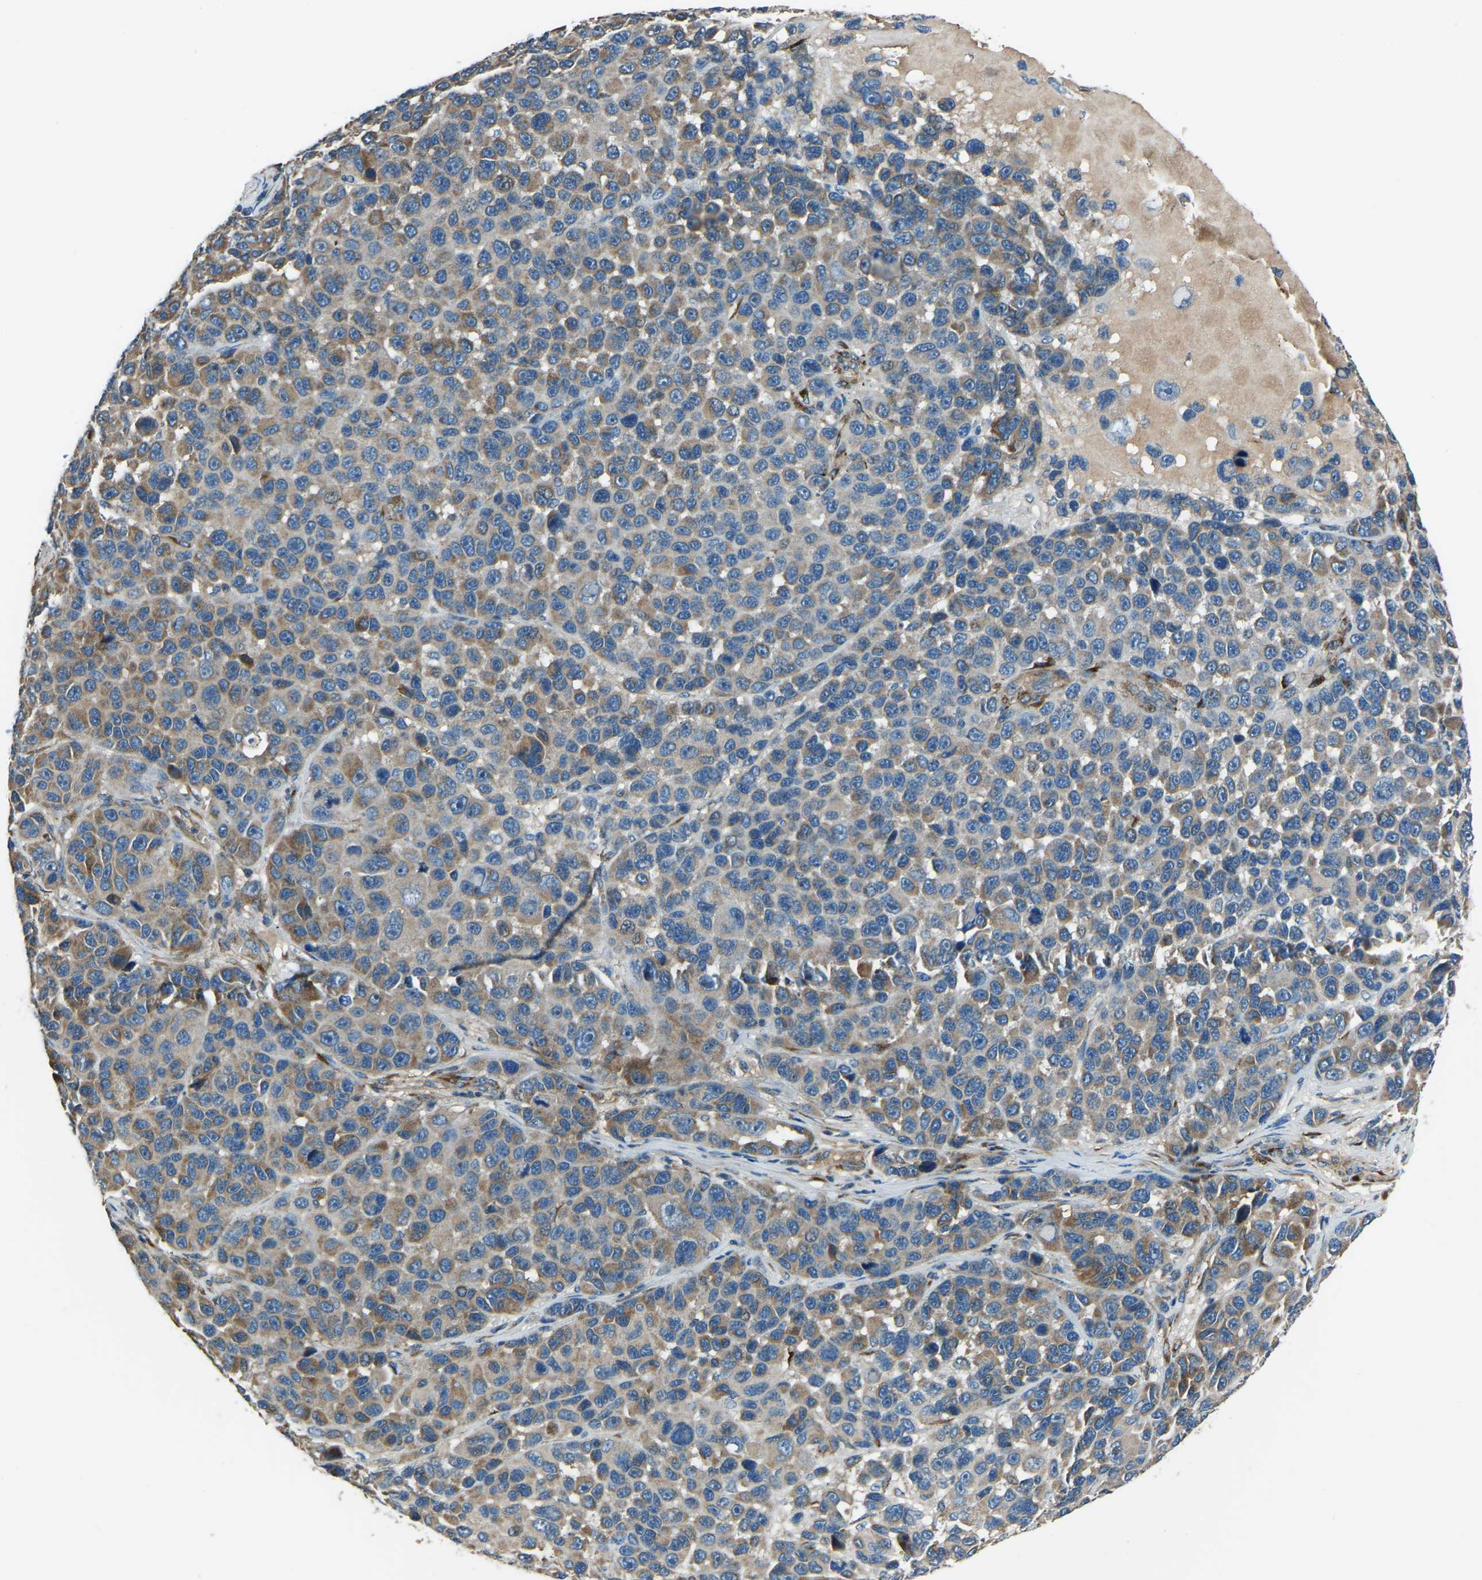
{"staining": {"intensity": "moderate", "quantity": "25%-75%", "location": "cytoplasmic/membranous"}, "tissue": "melanoma", "cell_type": "Tumor cells", "image_type": "cancer", "snomed": [{"axis": "morphology", "description": "Malignant melanoma, NOS"}, {"axis": "topography", "description": "Skin"}], "caption": "IHC (DAB (3,3'-diaminobenzidine)) staining of malignant melanoma shows moderate cytoplasmic/membranous protein staining in approximately 25%-75% of tumor cells. The staining is performed using DAB brown chromogen to label protein expression. The nuclei are counter-stained blue using hematoxylin.", "gene": "COL3A1", "patient": {"sex": "male", "age": 53}}